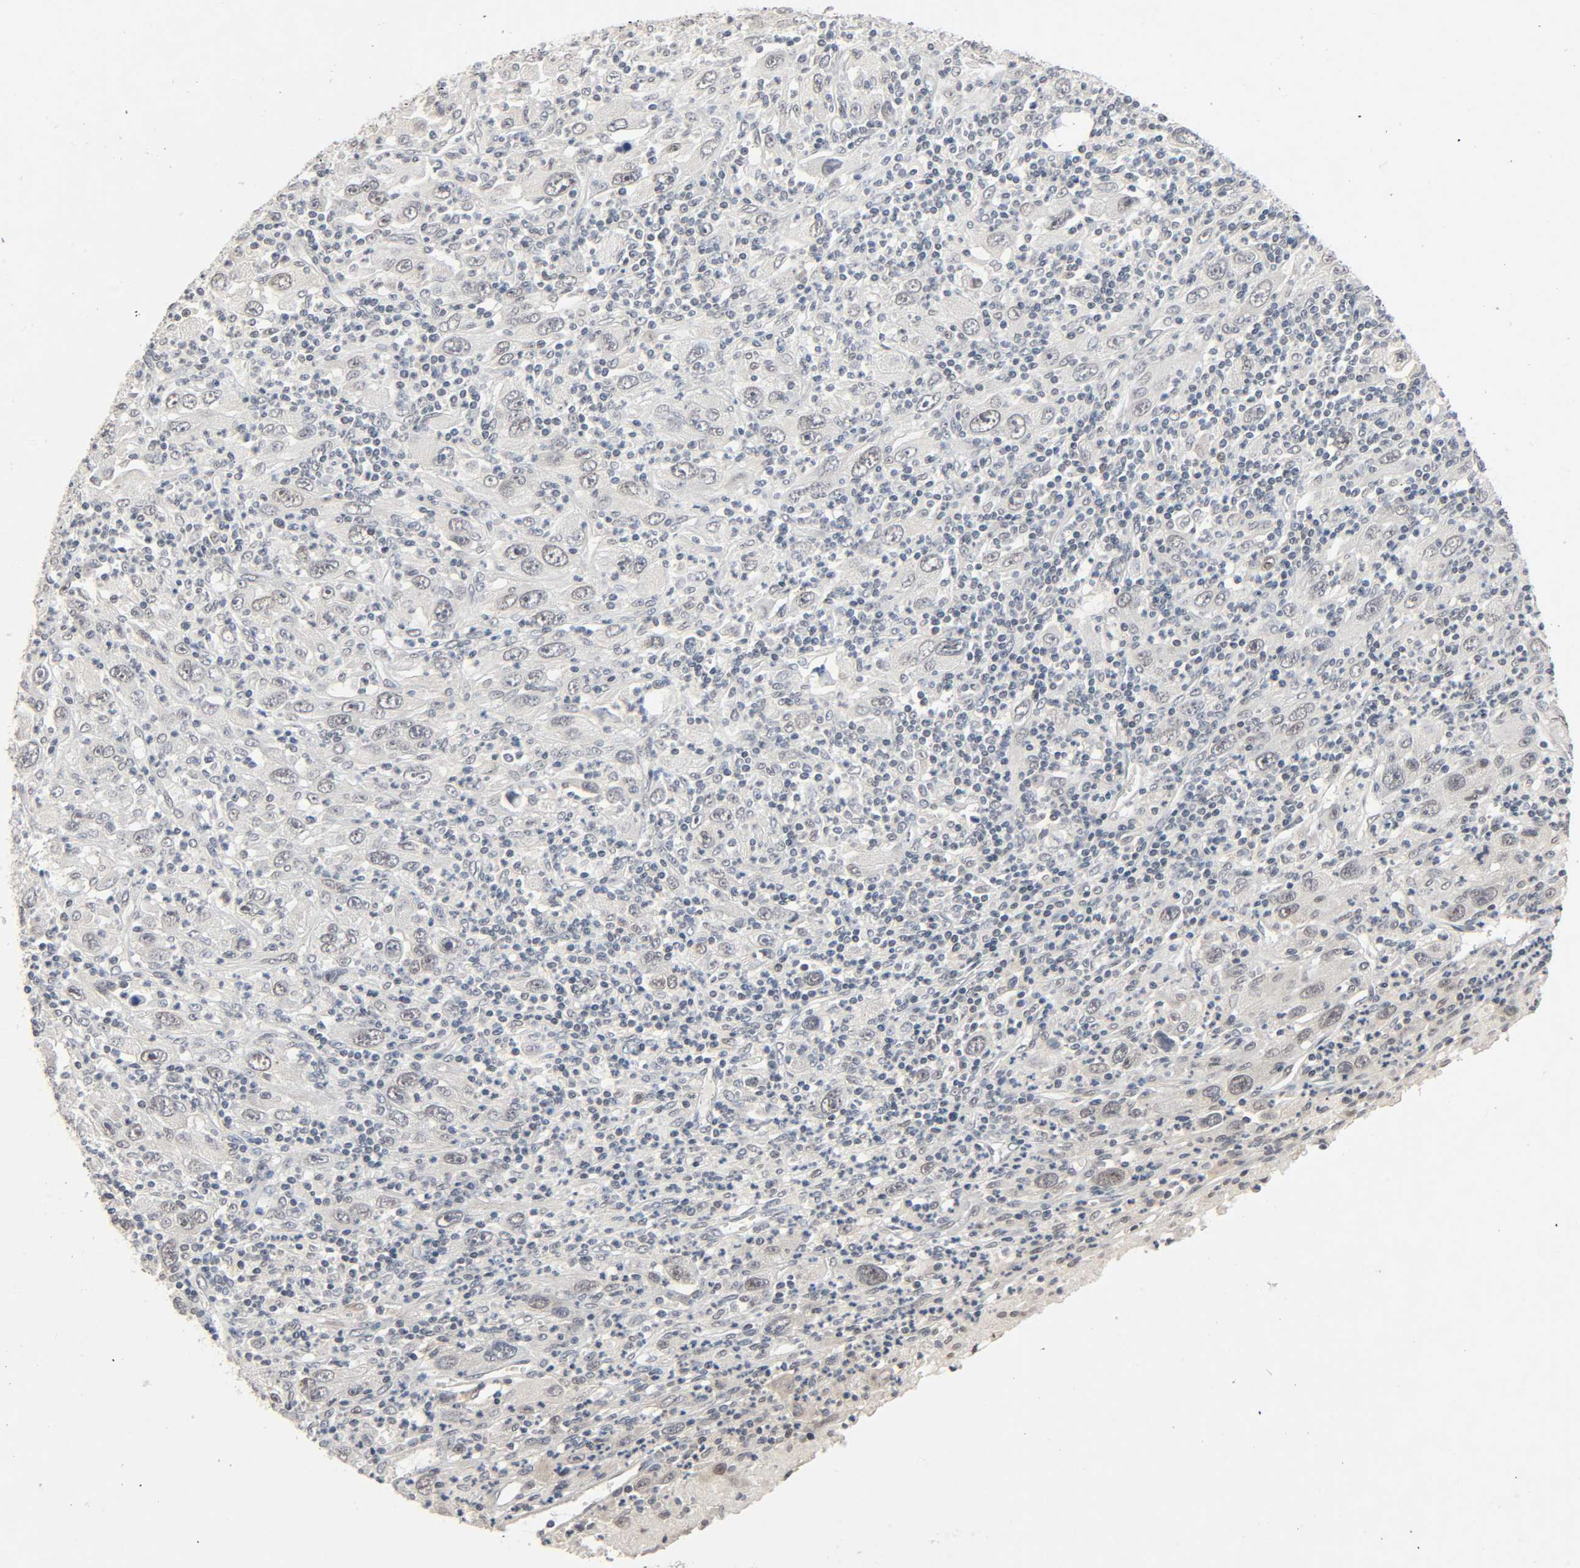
{"staining": {"intensity": "negative", "quantity": "none", "location": "none"}, "tissue": "melanoma", "cell_type": "Tumor cells", "image_type": "cancer", "snomed": [{"axis": "morphology", "description": "Malignant melanoma, Metastatic site"}, {"axis": "topography", "description": "Skin"}], "caption": "Immunohistochemical staining of malignant melanoma (metastatic site) displays no significant expression in tumor cells.", "gene": "MAPKAPK5", "patient": {"sex": "female", "age": 56}}